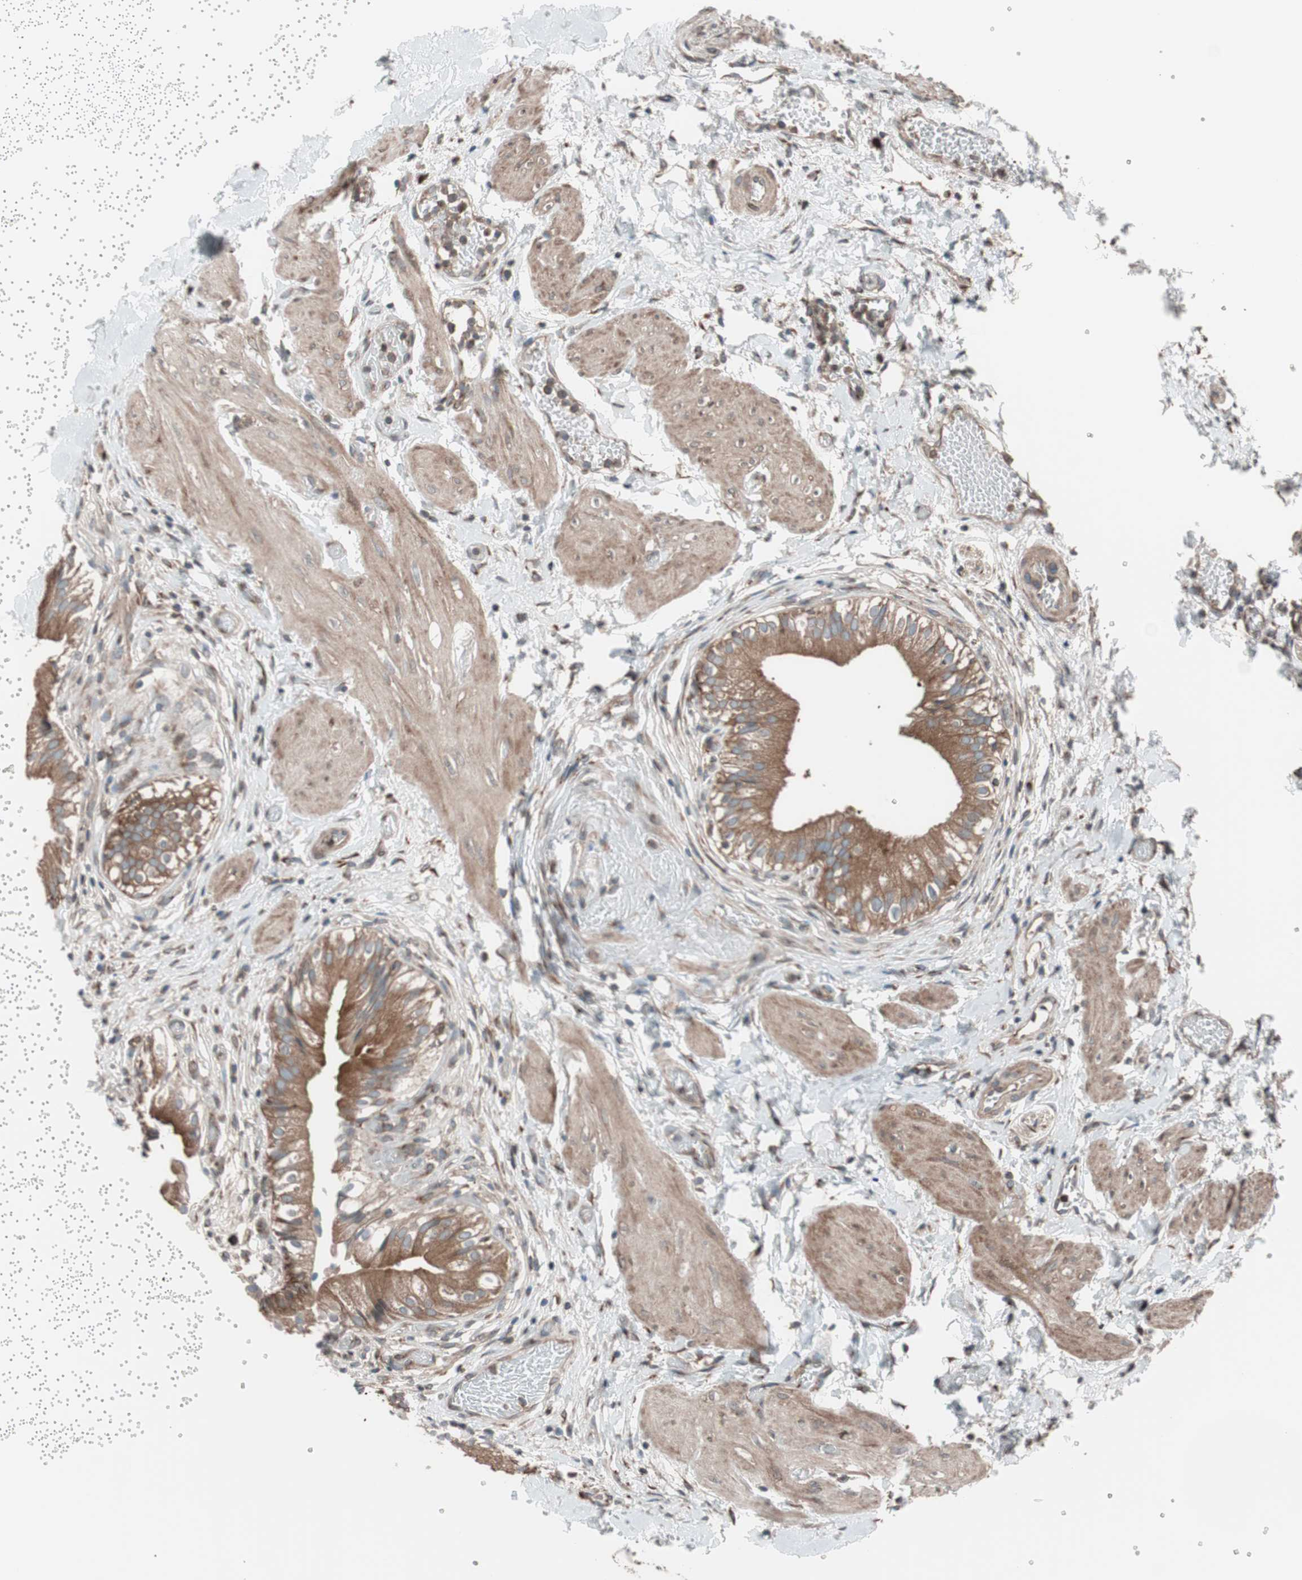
{"staining": {"intensity": "moderate", "quantity": ">75%", "location": "cytoplasmic/membranous"}, "tissue": "gallbladder", "cell_type": "Glandular cells", "image_type": "normal", "snomed": [{"axis": "morphology", "description": "Normal tissue, NOS"}, {"axis": "topography", "description": "Gallbladder"}], "caption": "Immunohistochemical staining of normal gallbladder displays >75% levels of moderate cytoplasmic/membranous protein expression in approximately >75% of glandular cells. (IHC, brightfield microscopy, high magnification).", "gene": "SEC31A", "patient": {"sex": "male", "age": 65}}